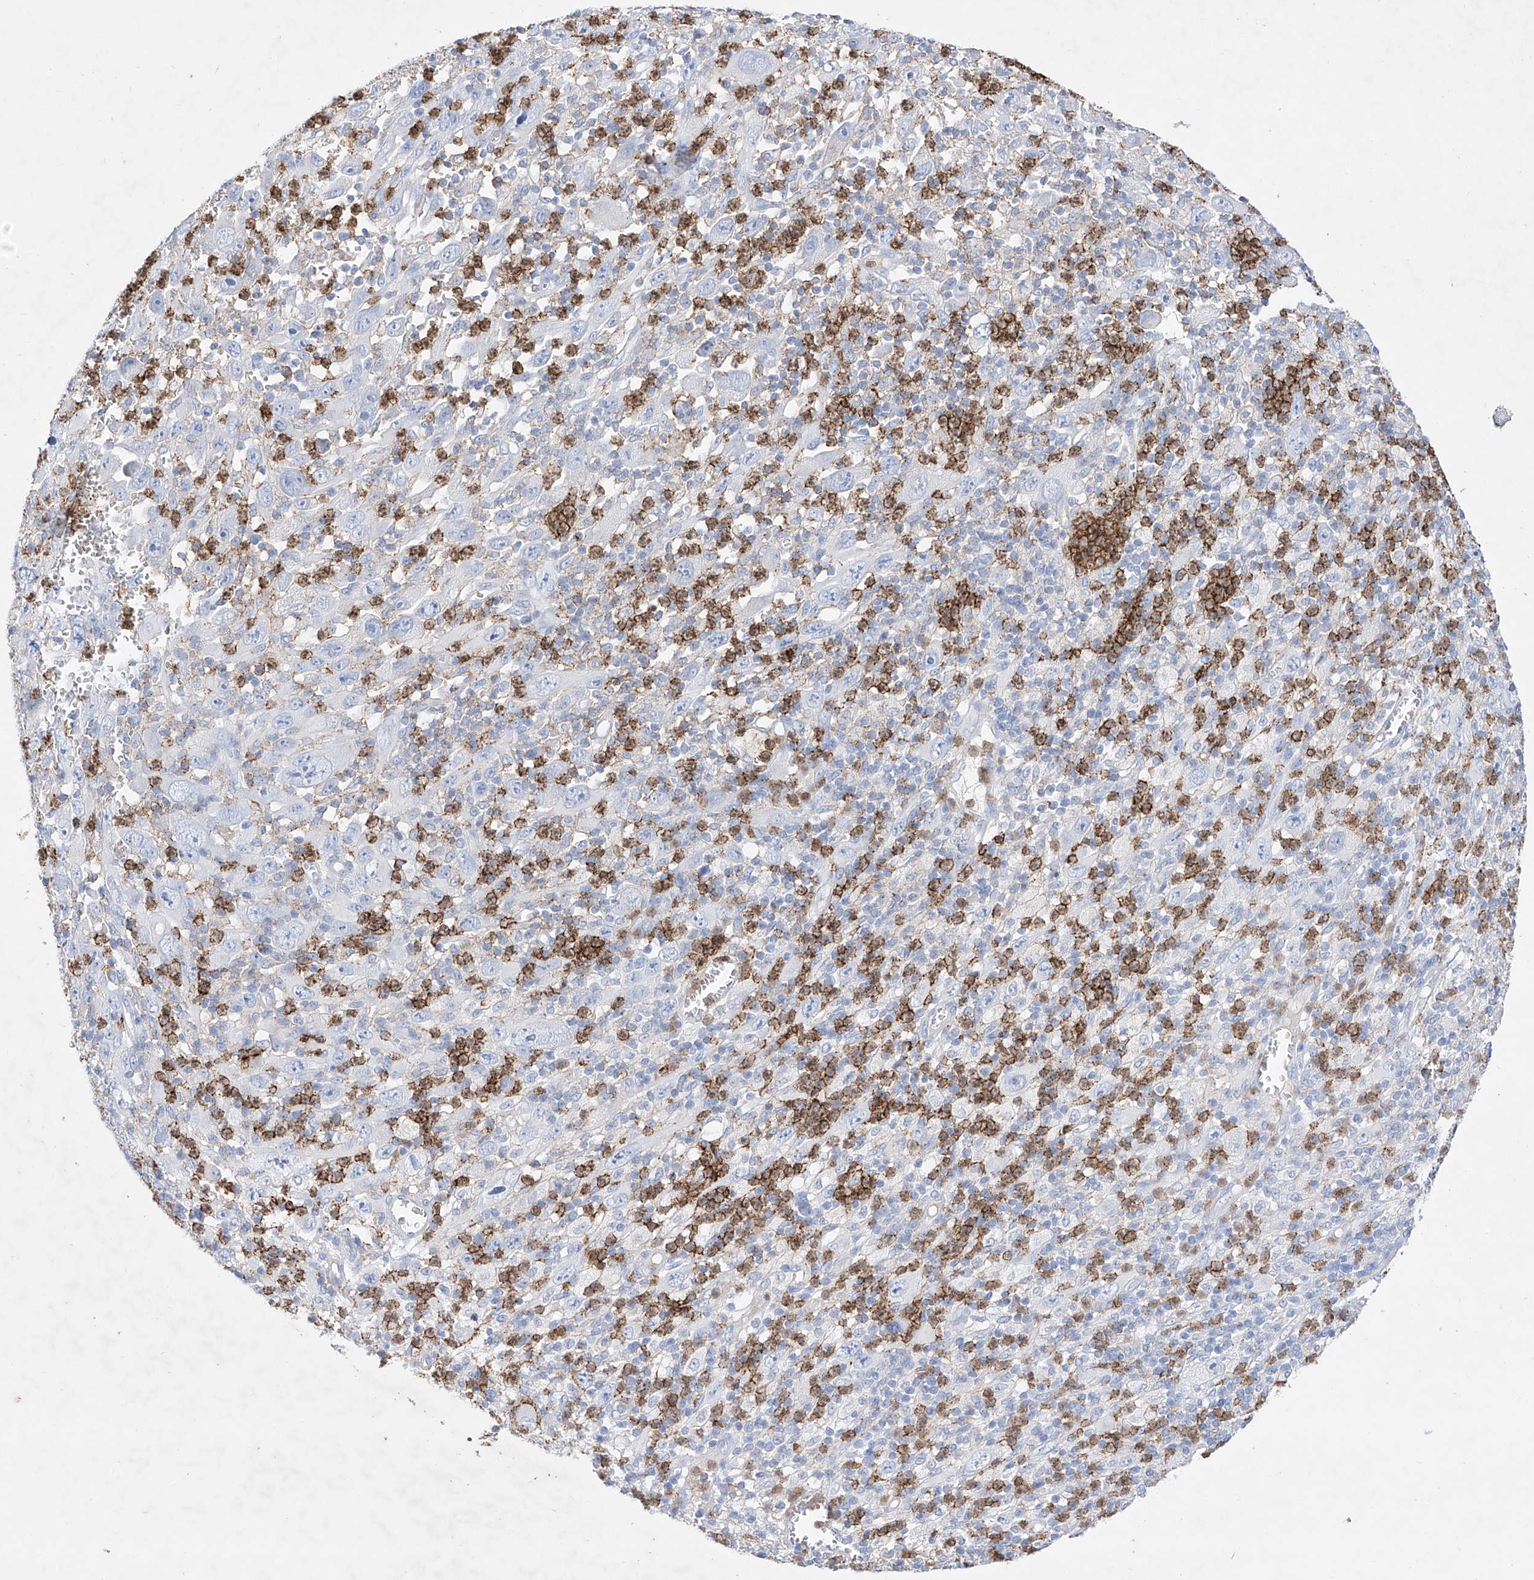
{"staining": {"intensity": "negative", "quantity": "none", "location": "none"}, "tissue": "melanoma", "cell_type": "Tumor cells", "image_type": "cancer", "snomed": [{"axis": "morphology", "description": "Malignant melanoma, Metastatic site"}, {"axis": "topography", "description": "Skin"}], "caption": "The histopathology image demonstrates no significant staining in tumor cells of malignant melanoma (metastatic site). (DAB (3,3'-diaminobenzidine) immunohistochemistry (IHC) with hematoxylin counter stain).", "gene": "TM7SF2", "patient": {"sex": "female", "age": 56}}